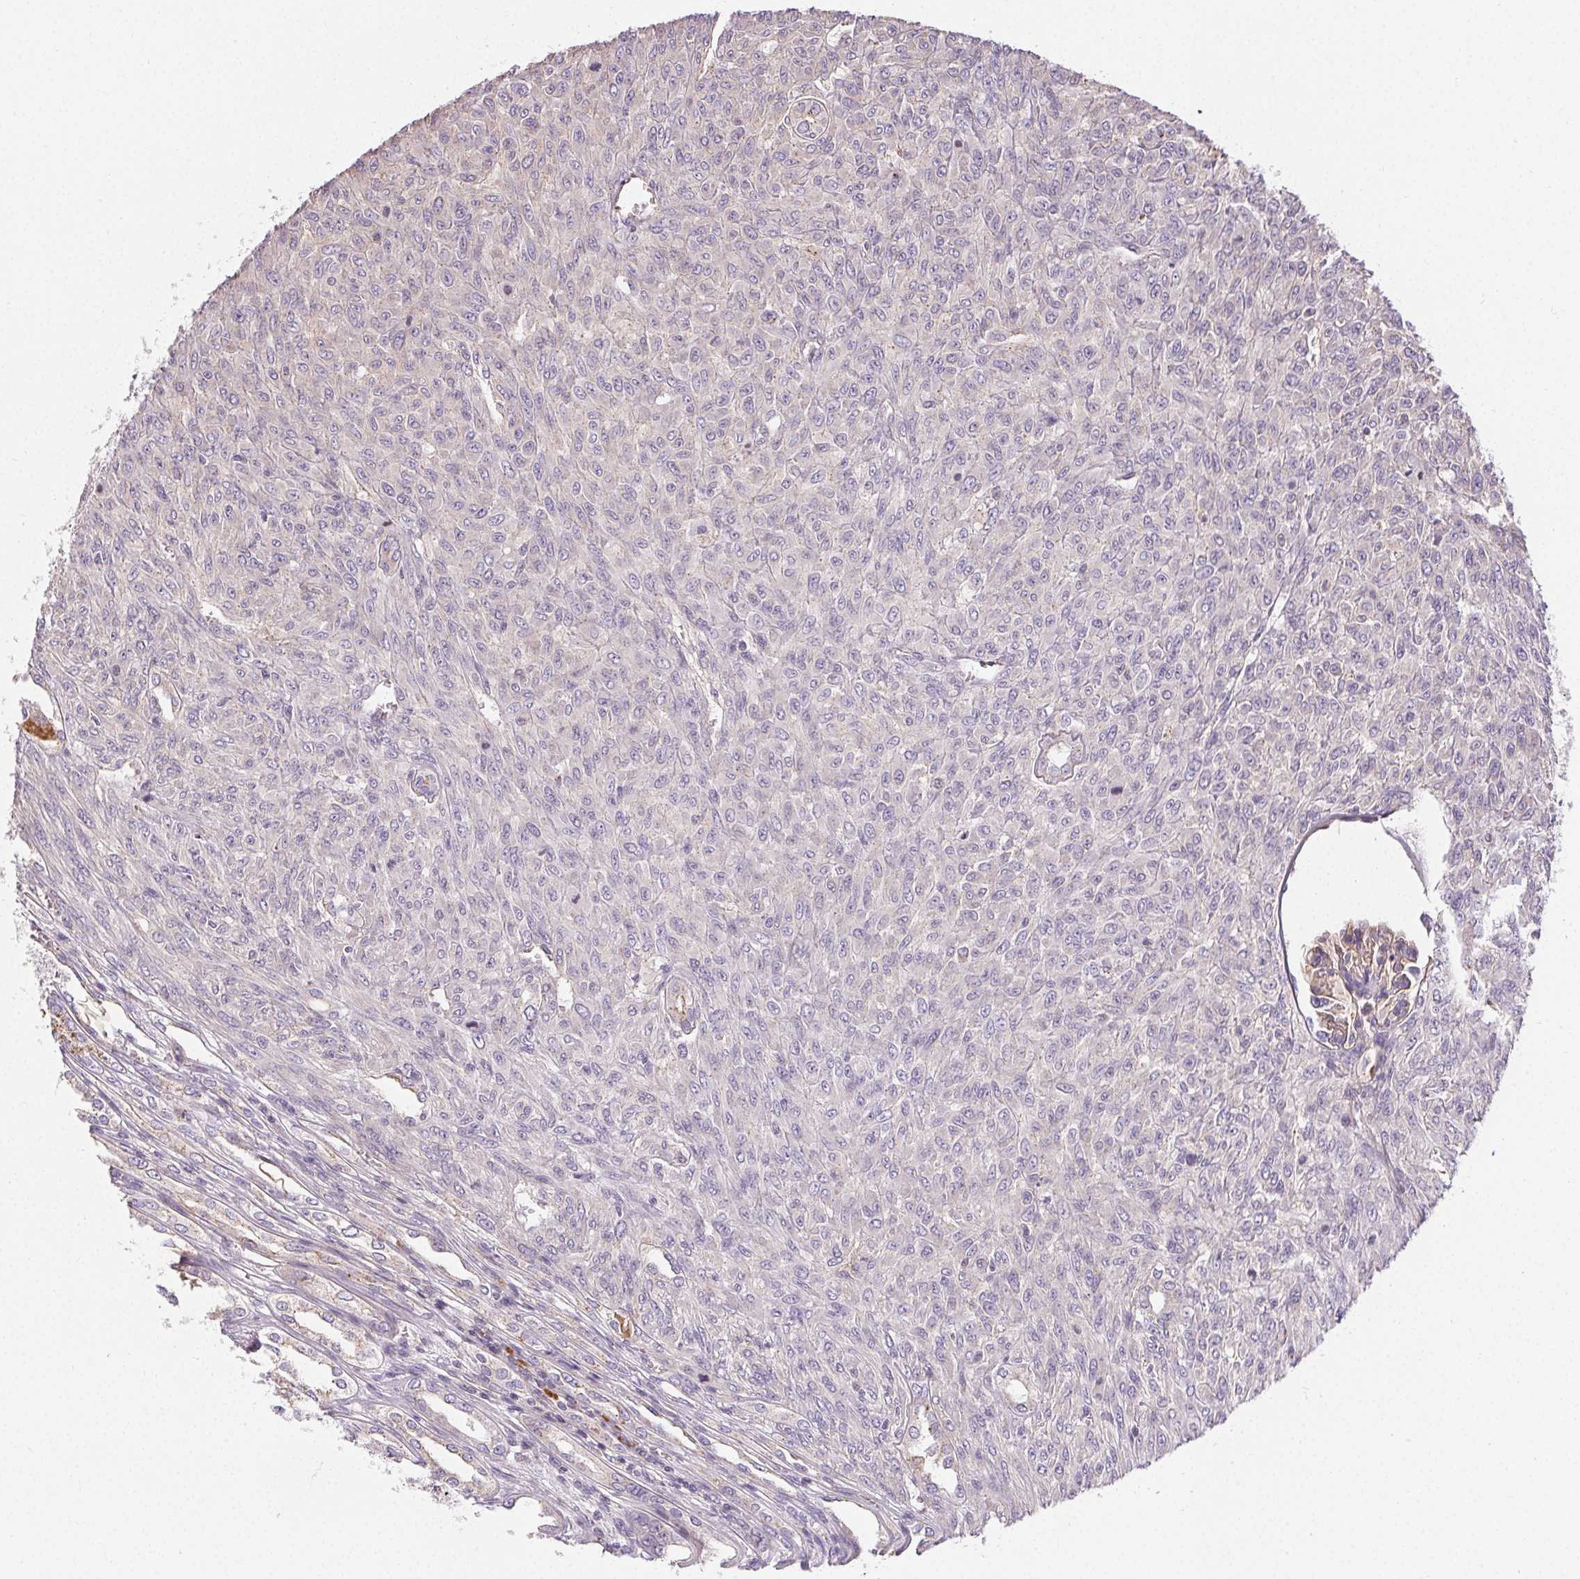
{"staining": {"intensity": "negative", "quantity": "none", "location": "none"}, "tissue": "renal cancer", "cell_type": "Tumor cells", "image_type": "cancer", "snomed": [{"axis": "morphology", "description": "Adenocarcinoma, NOS"}, {"axis": "topography", "description": "Kidney"}], "caption": "This is an immunohistochemistry (IHC) photomicrograph of human renal cancer (adenocarcinoma). There is no expression in tumor cells.", "gene": "APLP1", "patient": {"sex": "male", "age": 58}}